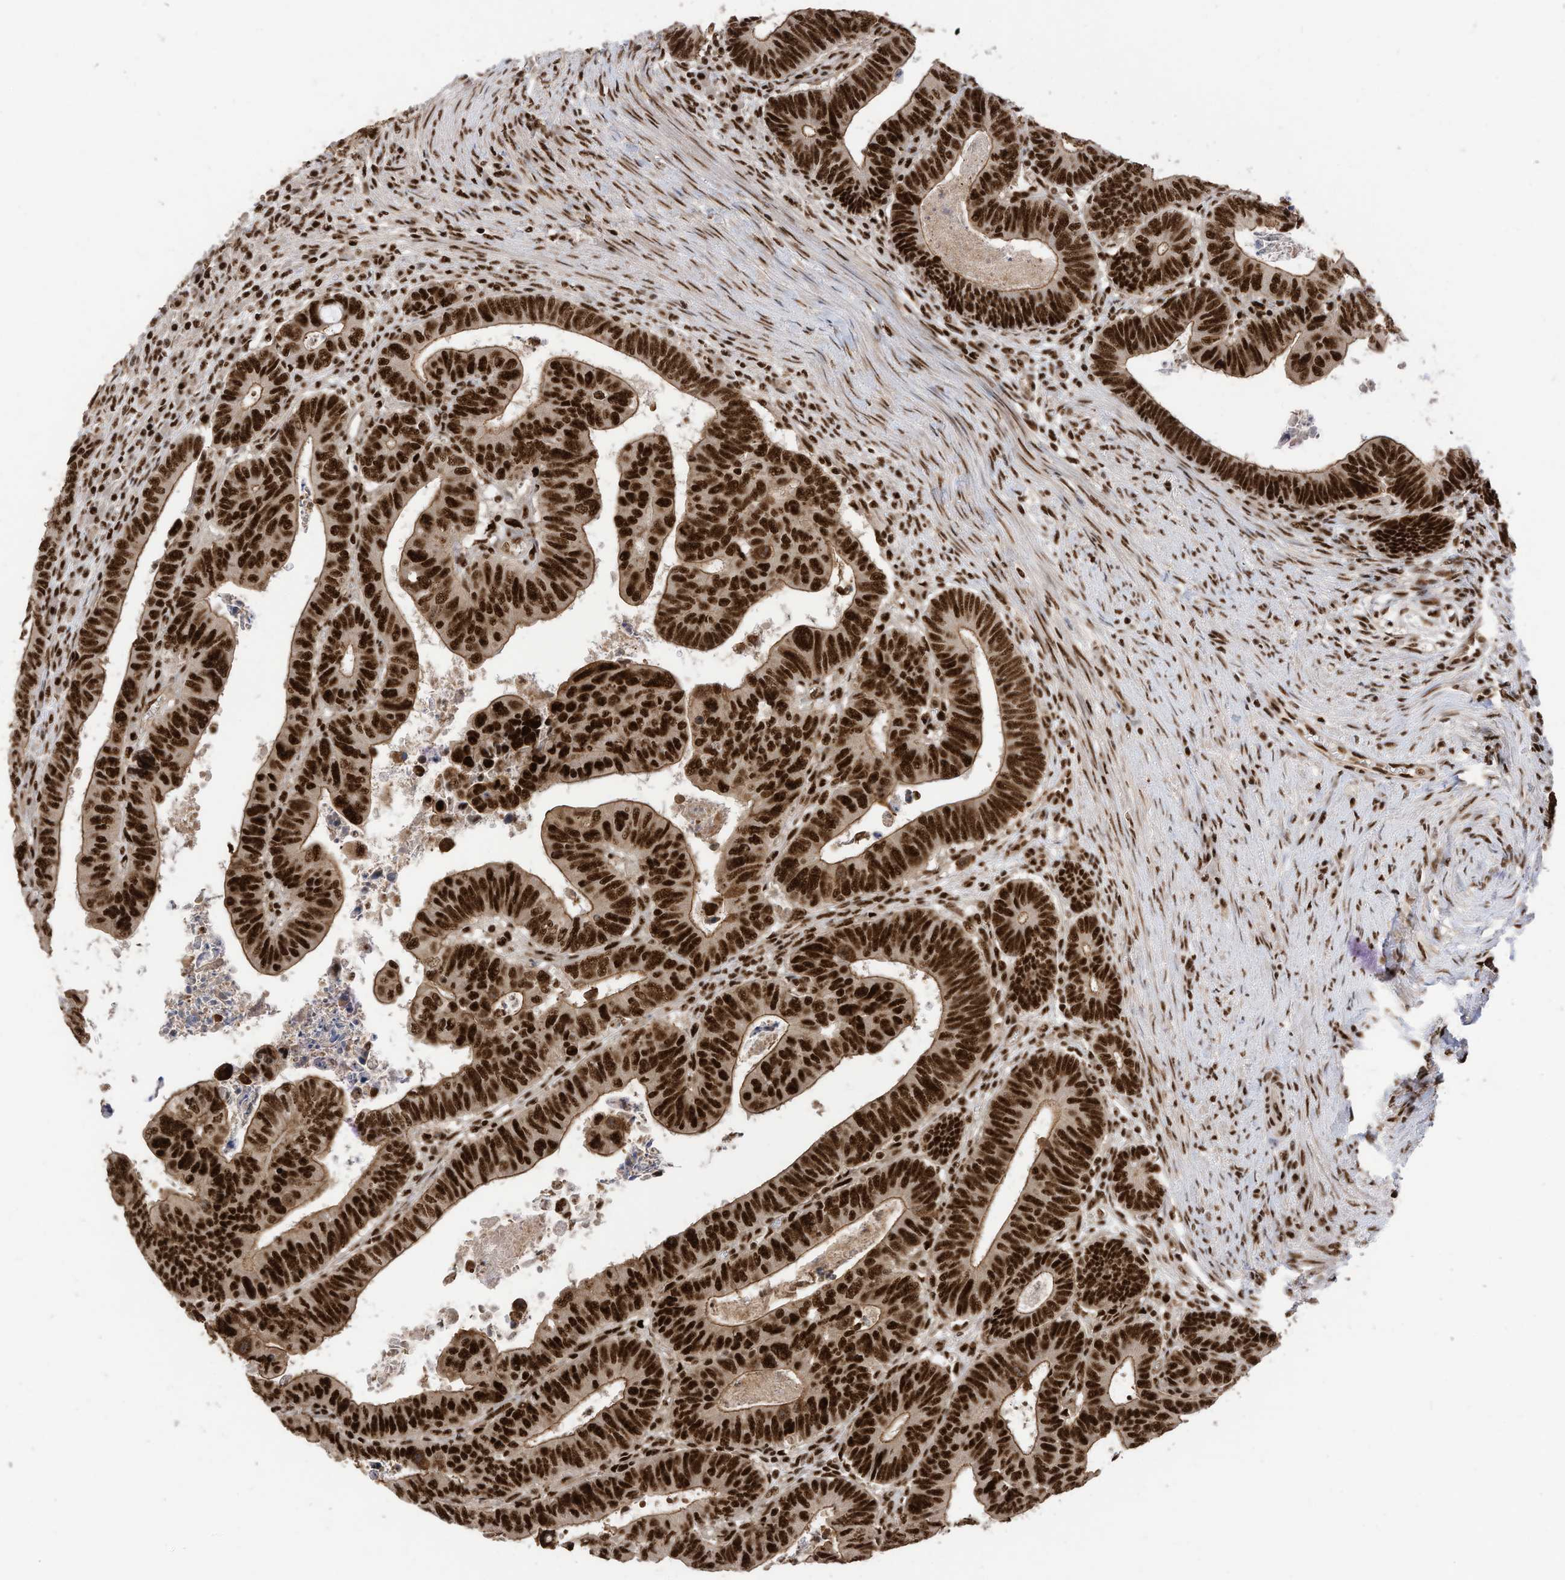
{"staining": {"intensity": "strong", "quantity": ">75%", "location": "nuclear"}, "tissue": "colorectal cancer", "cell_type": "Tumor cells", "image_type": "cancer", "snomed": [{"axis": "morphology", "description": "Normal tissue, NOS"}, {"axis": "morphology", "description": "Adenocarcinoma, NOS"}, {"axis": "topography", "description": "Rectum"}], "caption": "The histopathology image demonstrates a brown stain indicating the presence of a protein in the nuclear of tumor cells in colorectal cancer (adenocarcinoma). Immunohistochemistry (ihc) stains the protein of interest in brown and the nuclei are stained blue.", "gene": "SF3A3", "patient": {"sex": "female", "age": 65}}